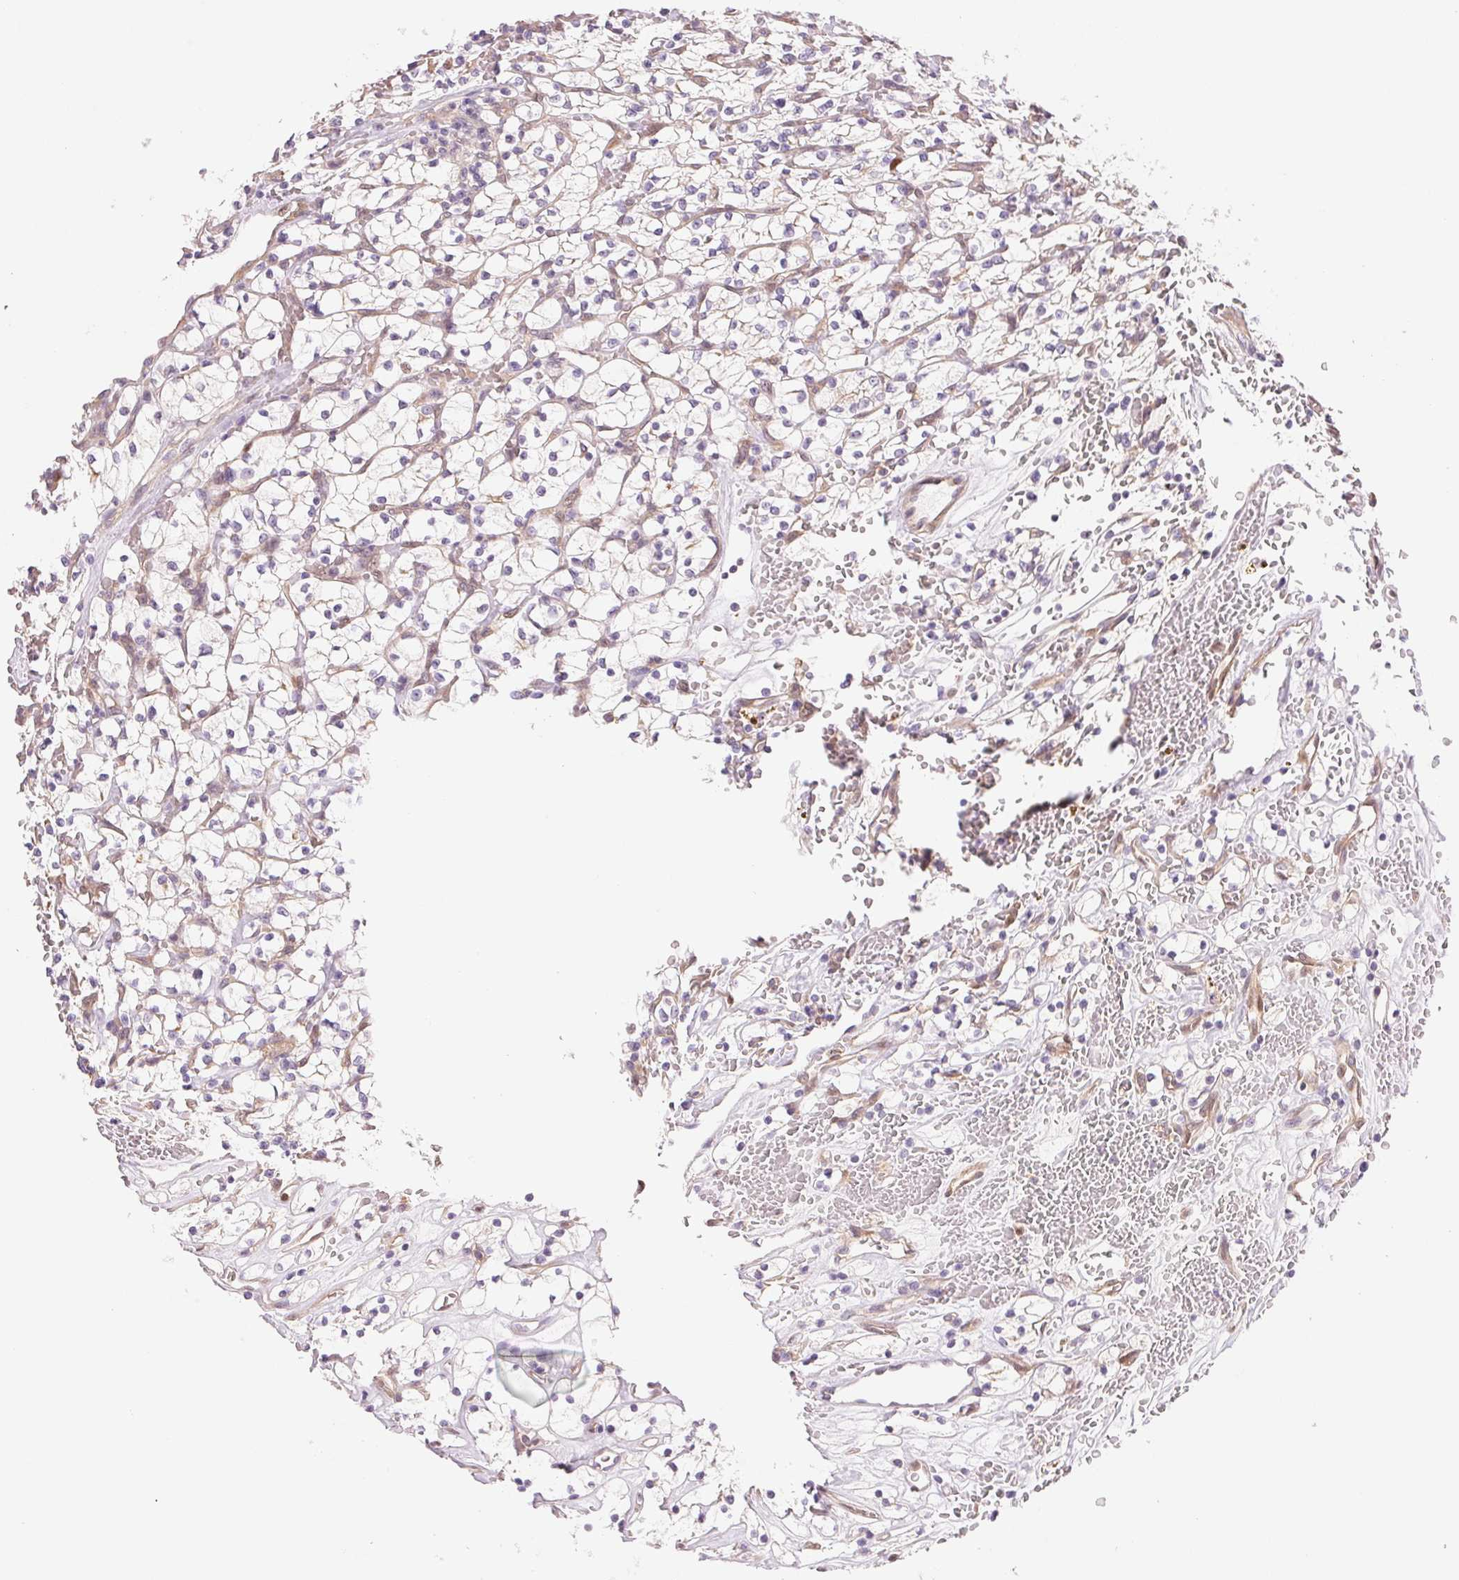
{"staining": {"intensity": "negative", "quantity": "none", "location": "none"}, "tissue": "renal cancer", "cell_type": "Tumor cells", "image_type": "cancer", "snomed": [{"axis": "morphology", "description": "Adenocarcinoma, NOS"}, {"axis": "topography", "description": "Kidney"}], "caption": "DAB immunohistochemical staining of adenocarcinoma (renal) exhibits no significant staining in tumor cells.", "gene": "SMTN", "patient": {"sex": "female", "age": 64}}